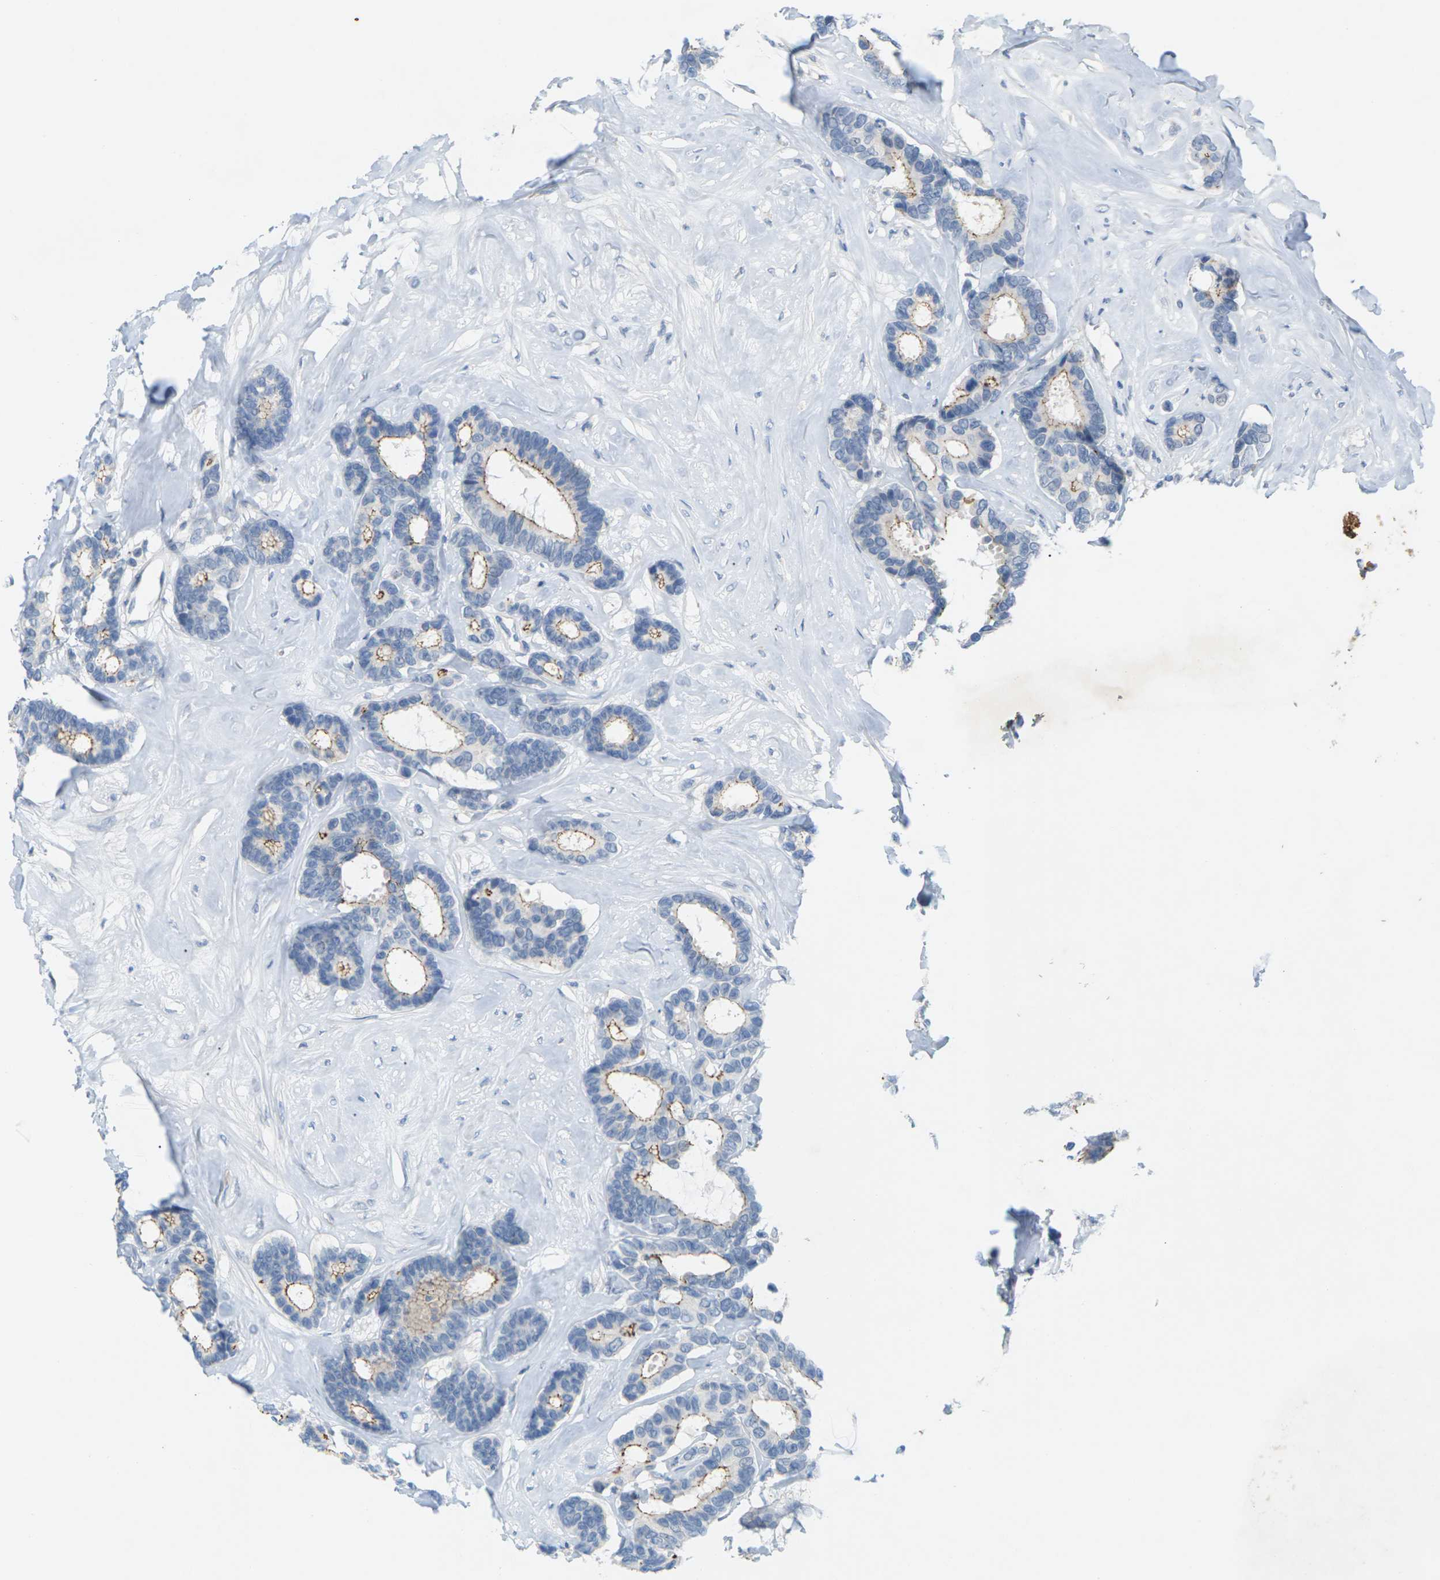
{"staining": {"intensity": "moderate", "quantity": "25%-75%", "location": "cytoplasmic/membranous"}, "tissue": "breast cancer", "cell_type": "Tumor cells", "image_type": "cancer", "snomed": [{"axis": "morphology", "description": "Duct carcinoma"}, {"axis": "topography", "description": "Breast"}], "caption": "Human infiltrating ductal carcinoma (breast) stained with a brown dye reveals moderate cytoplasmic/membranous positive staining in approximately 25%-75% of tumor cells.", "gene": "CLDN3", "patient": {"sex": "female", "age": 87}}